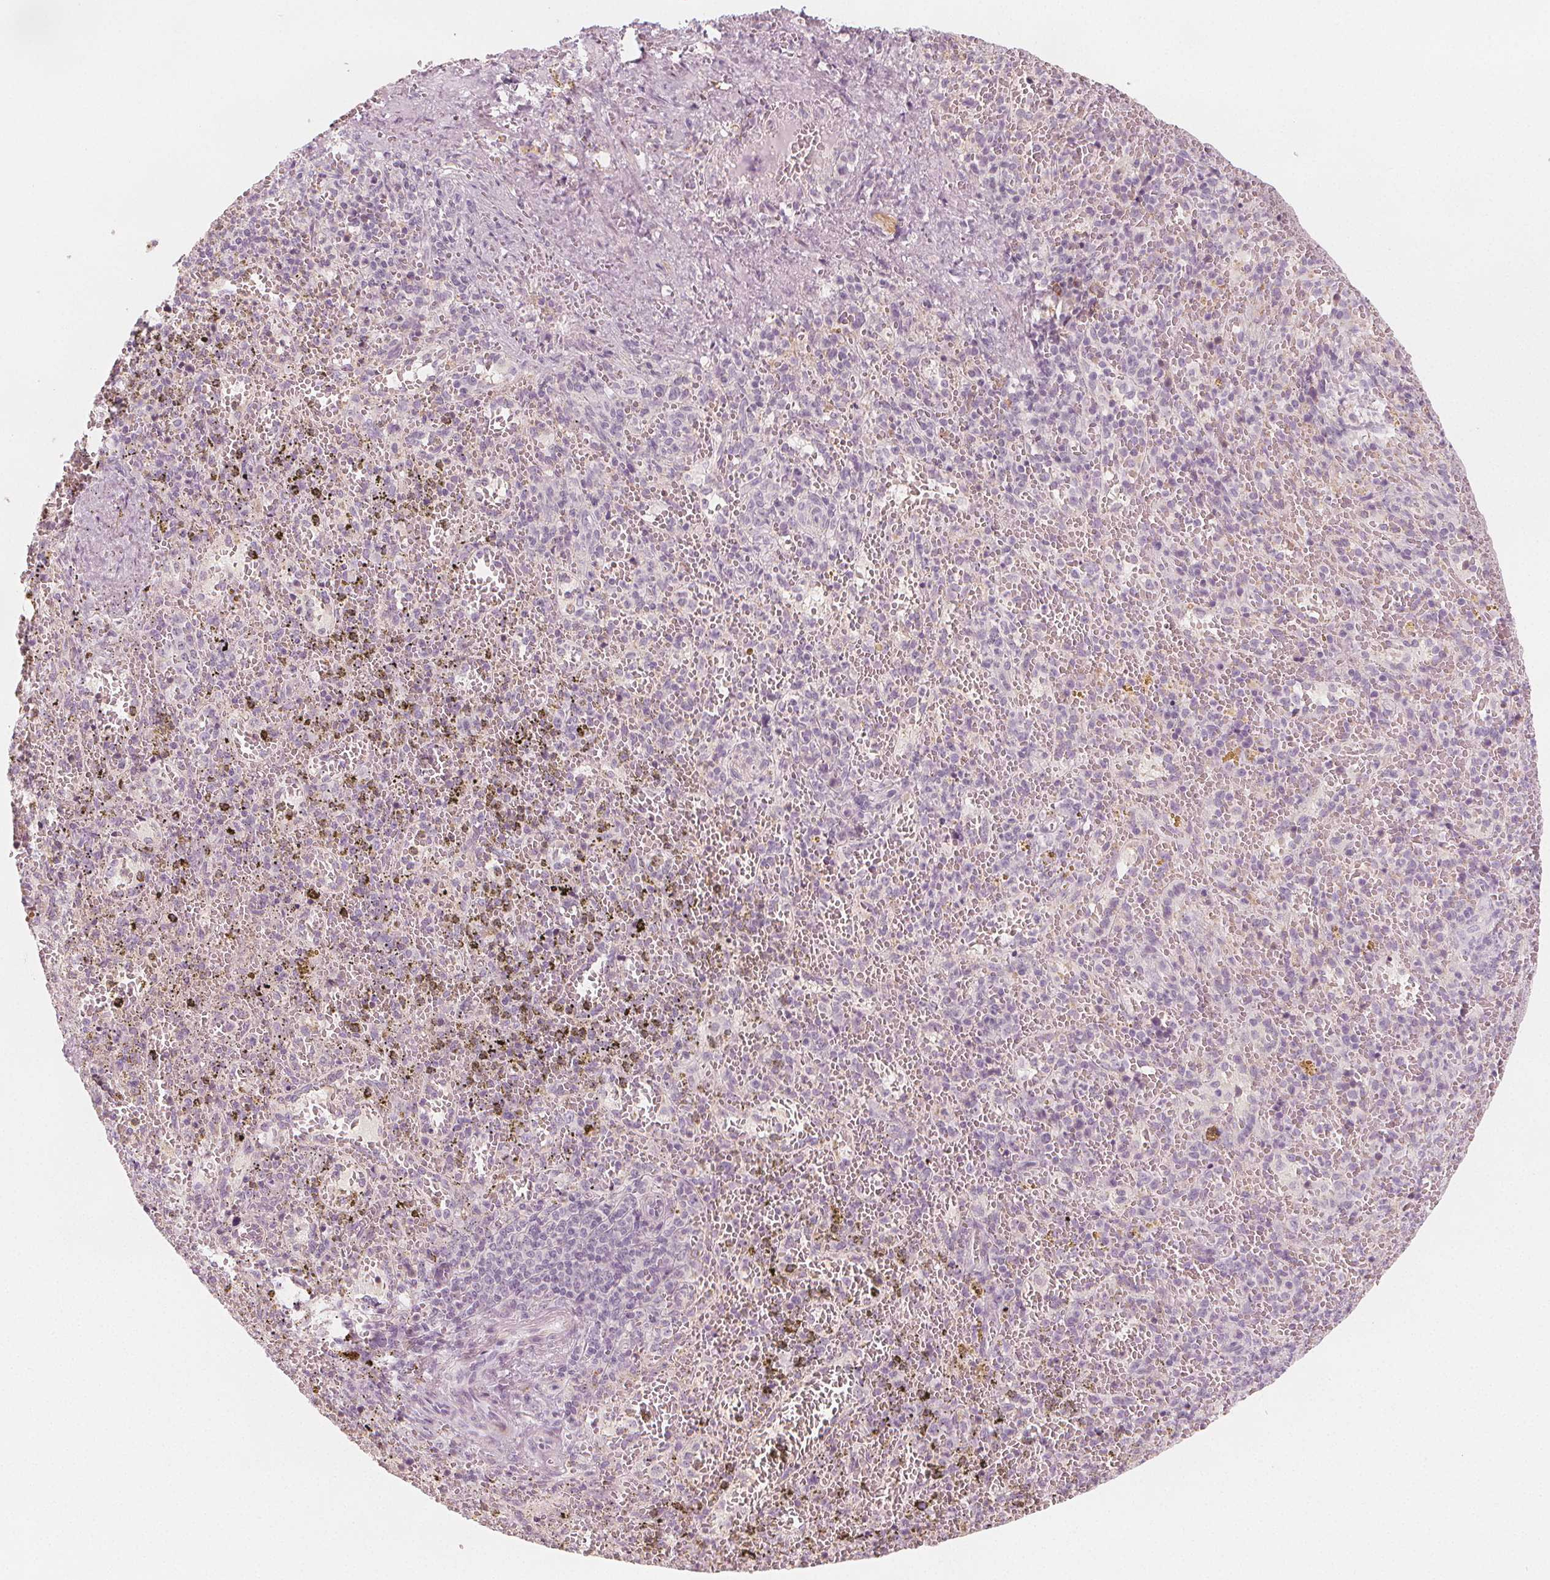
{"staining": {"intensity": "negative", "quantity": "none", "location": "none"}, "tissue": "spleen", "cell_type": "Cells in red pulp", "image_type": "normal", "snomed": [{"axis": "morphology", "description": "Normal tissue, NOS"}, {"axis": "topography", "description": "Spleen"}], "caption": "Immunohistochemical staining of benign spleen demonstrates no significant expression in cells in red pulp.", "gene": "MAP1A", "patient": {"sex": "female", "age": 50}}